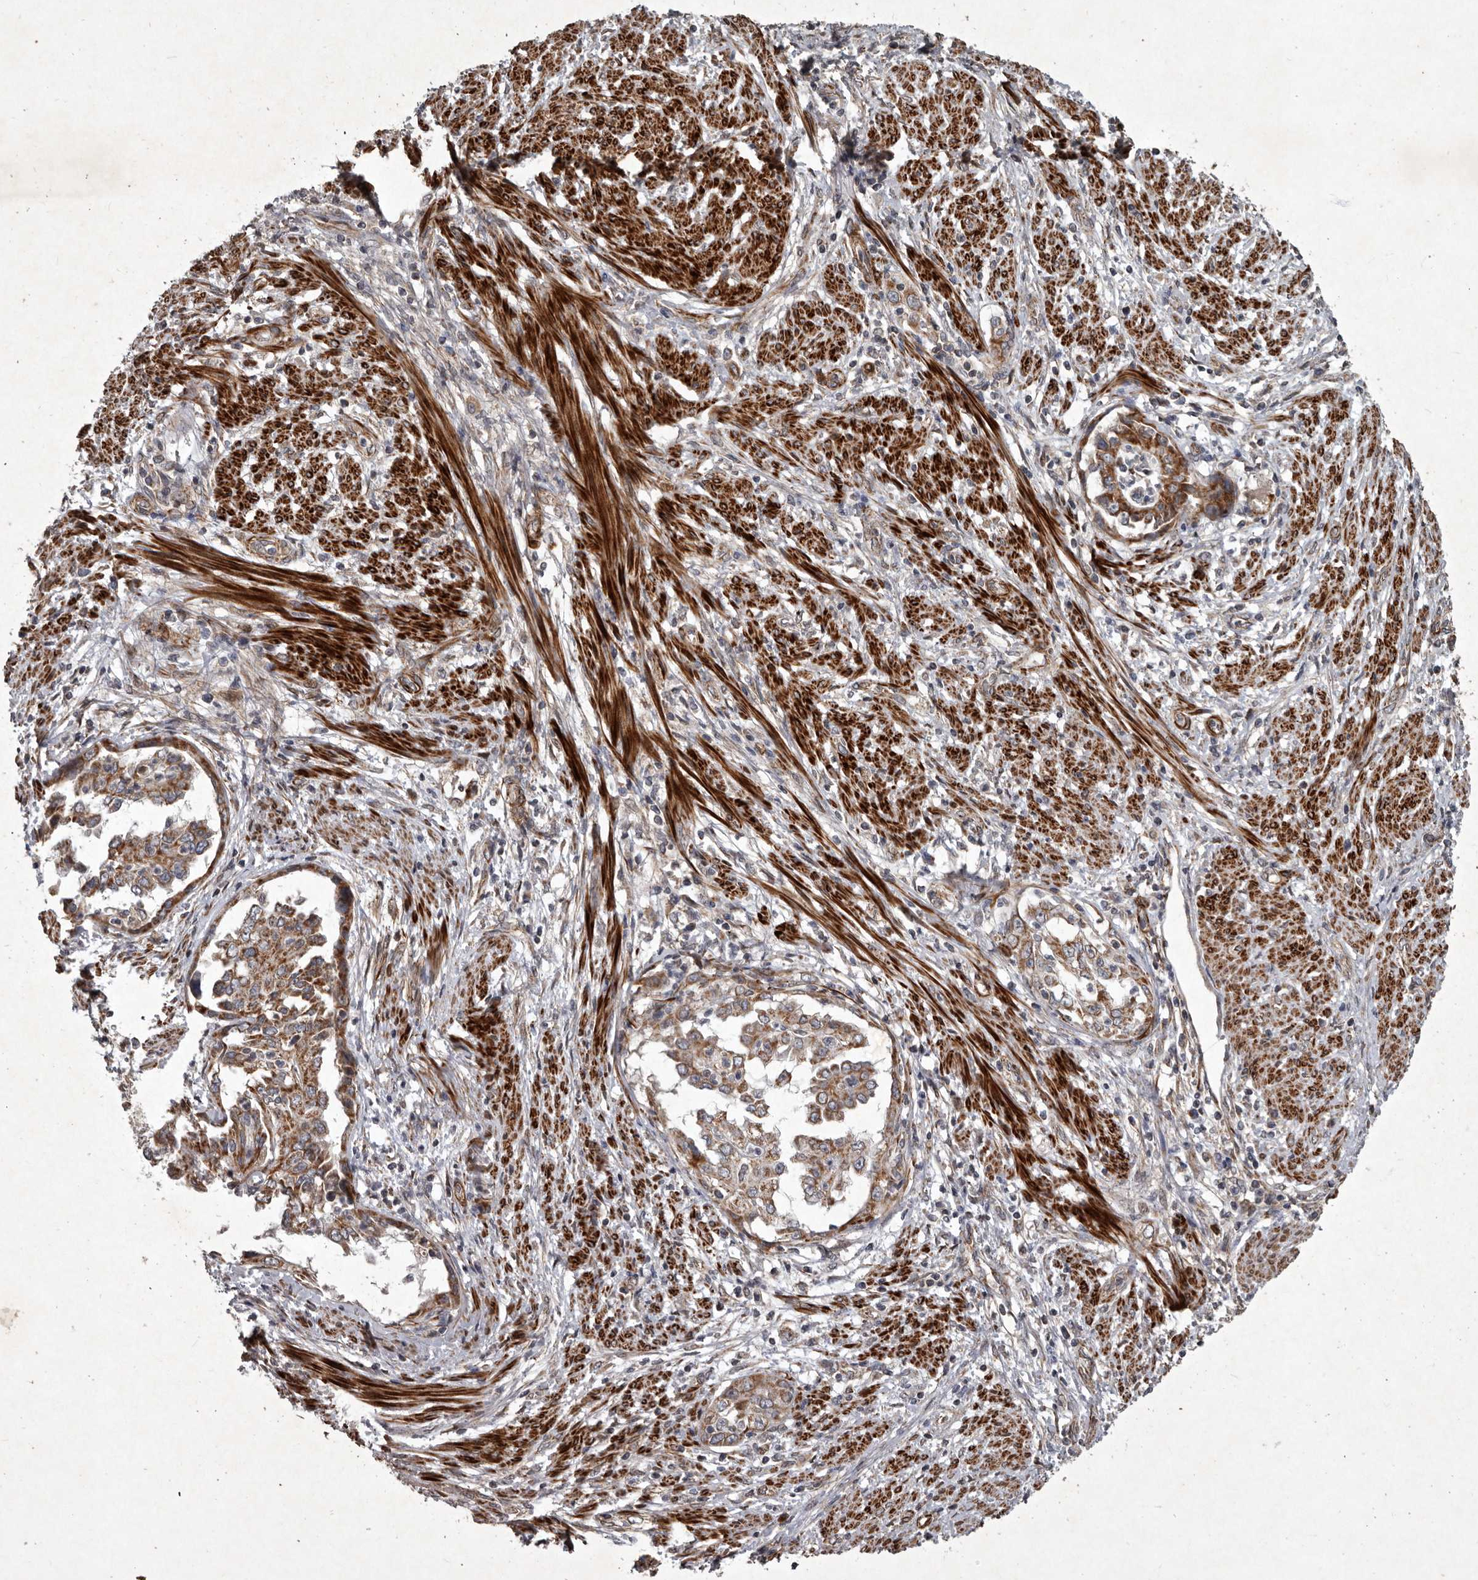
{"staining": {"intensity": "strong", "quantity": ">75%", "location": "cytoplasmic/membranous"}, "tissue": "endometrial cancer", "cell_type": "Tumor cells", "image_type": "cancer", "snomed": [{"axis": "morphology", "description": "Adenocarcinoma, NOS"}, {"axis": "topography", "description": "Endometrium"}], "caption": "Immunohistochemical staining of endometrial cancer exhibits high levels of strong cytoplasmic/membranous protein expression in approximately >75% of tumor cells.", "gene": "MRPS15", "patient": {"sex": "female", "age": 85}}